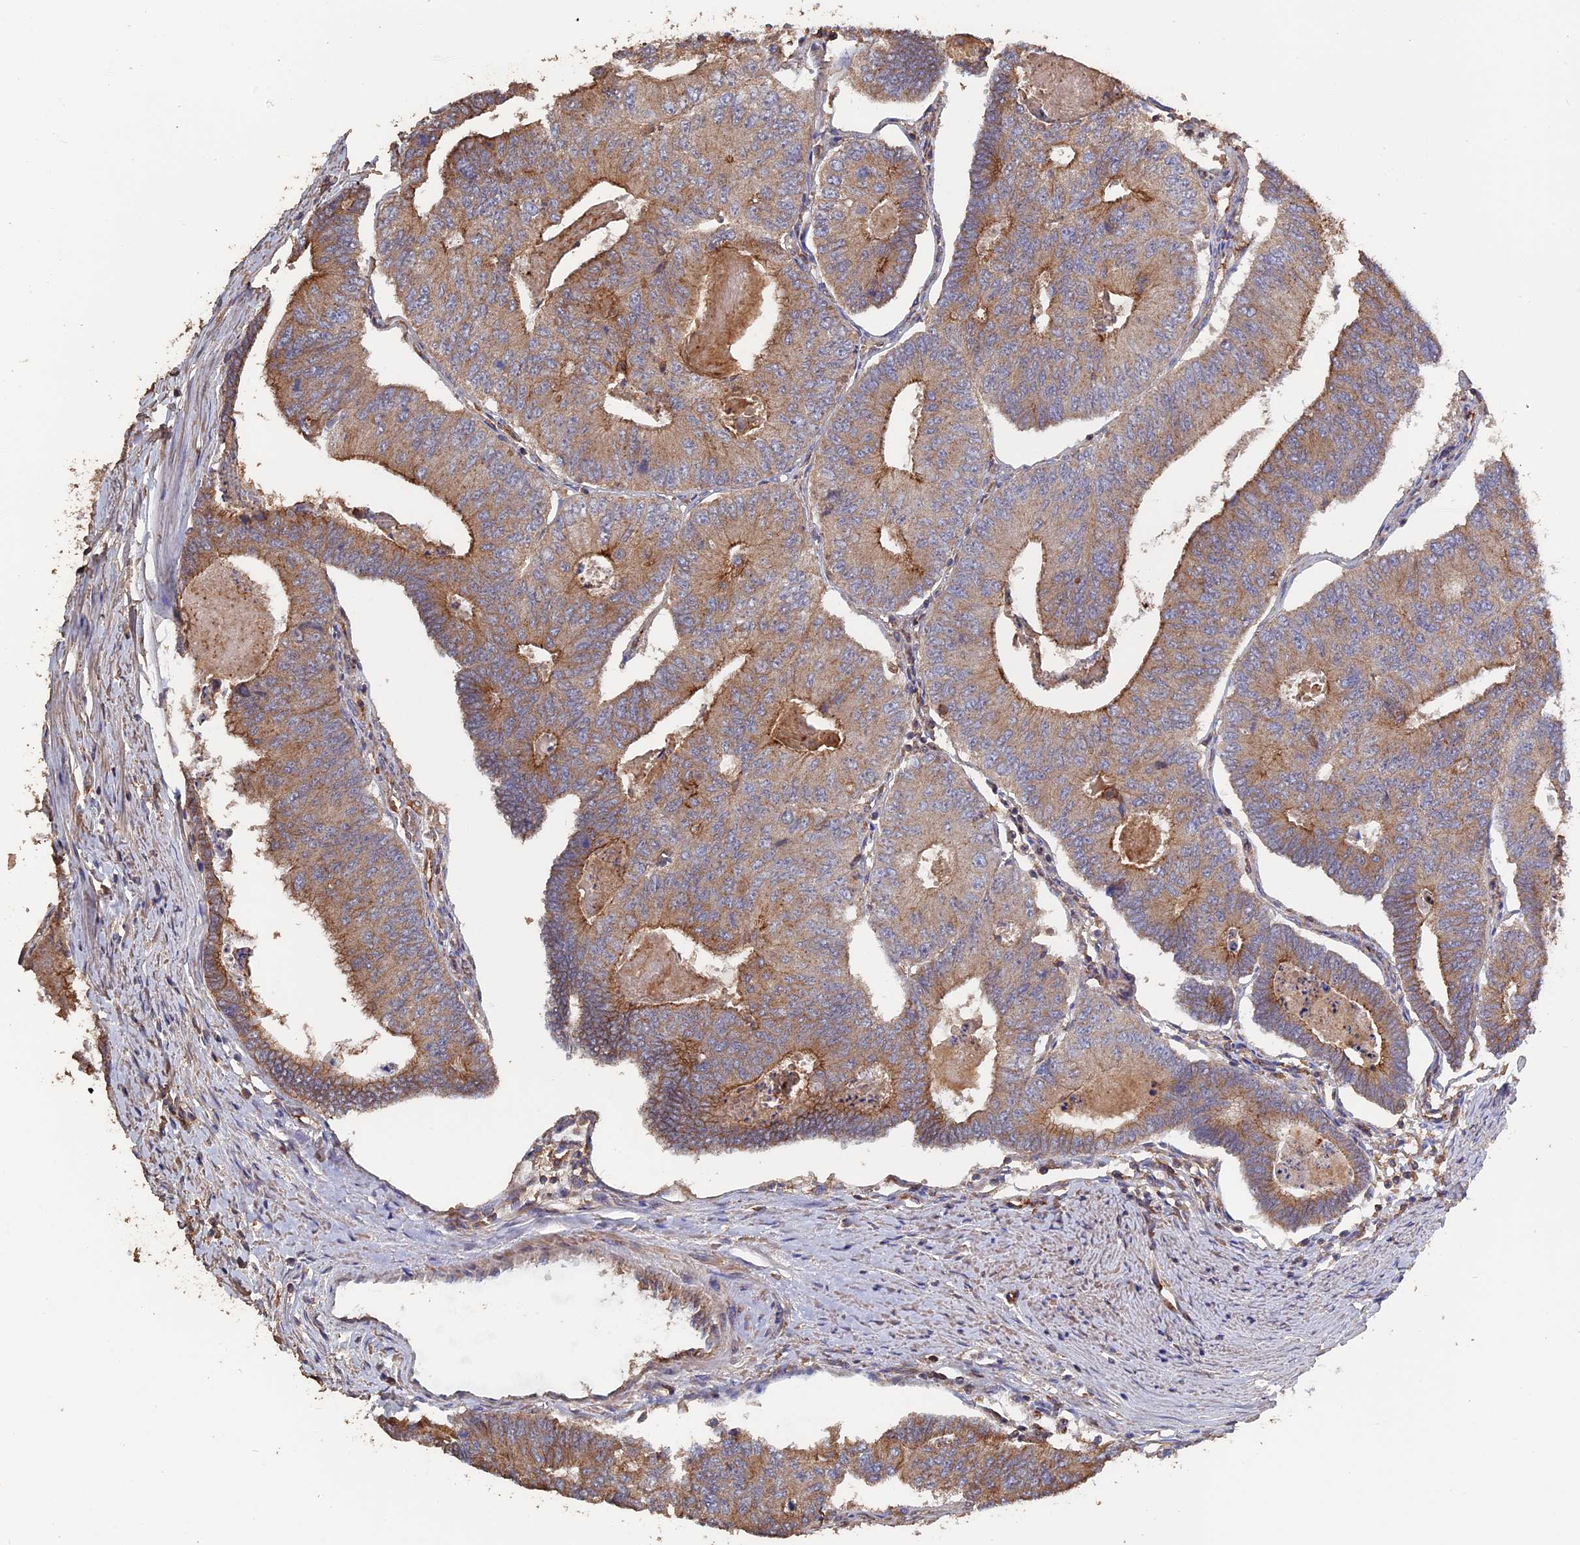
{"staining": {"intensity": "moderate", "quantity": "25%-75%", "location": "cytoplasmic/membranous"}, "tissue": "colorectal cancer", "cell_type": "Tumor cells", "image_type": "cancer", "snomed": [{"axis": "morphology", "description": "Adenocarcinoma, NOS"}, {"axis": "topography", "description": "Colon"}], "caption": "A high-resolution histopathology image shows immunohistochemistry (IHC) staining of colorectal adenocarcinoma, which shows moderate cytoplasmic/membranous expression in about 25%-75% of tumor cells.", "gene": "PIGQ", "patient": {"sex": "female", "age": 67}}